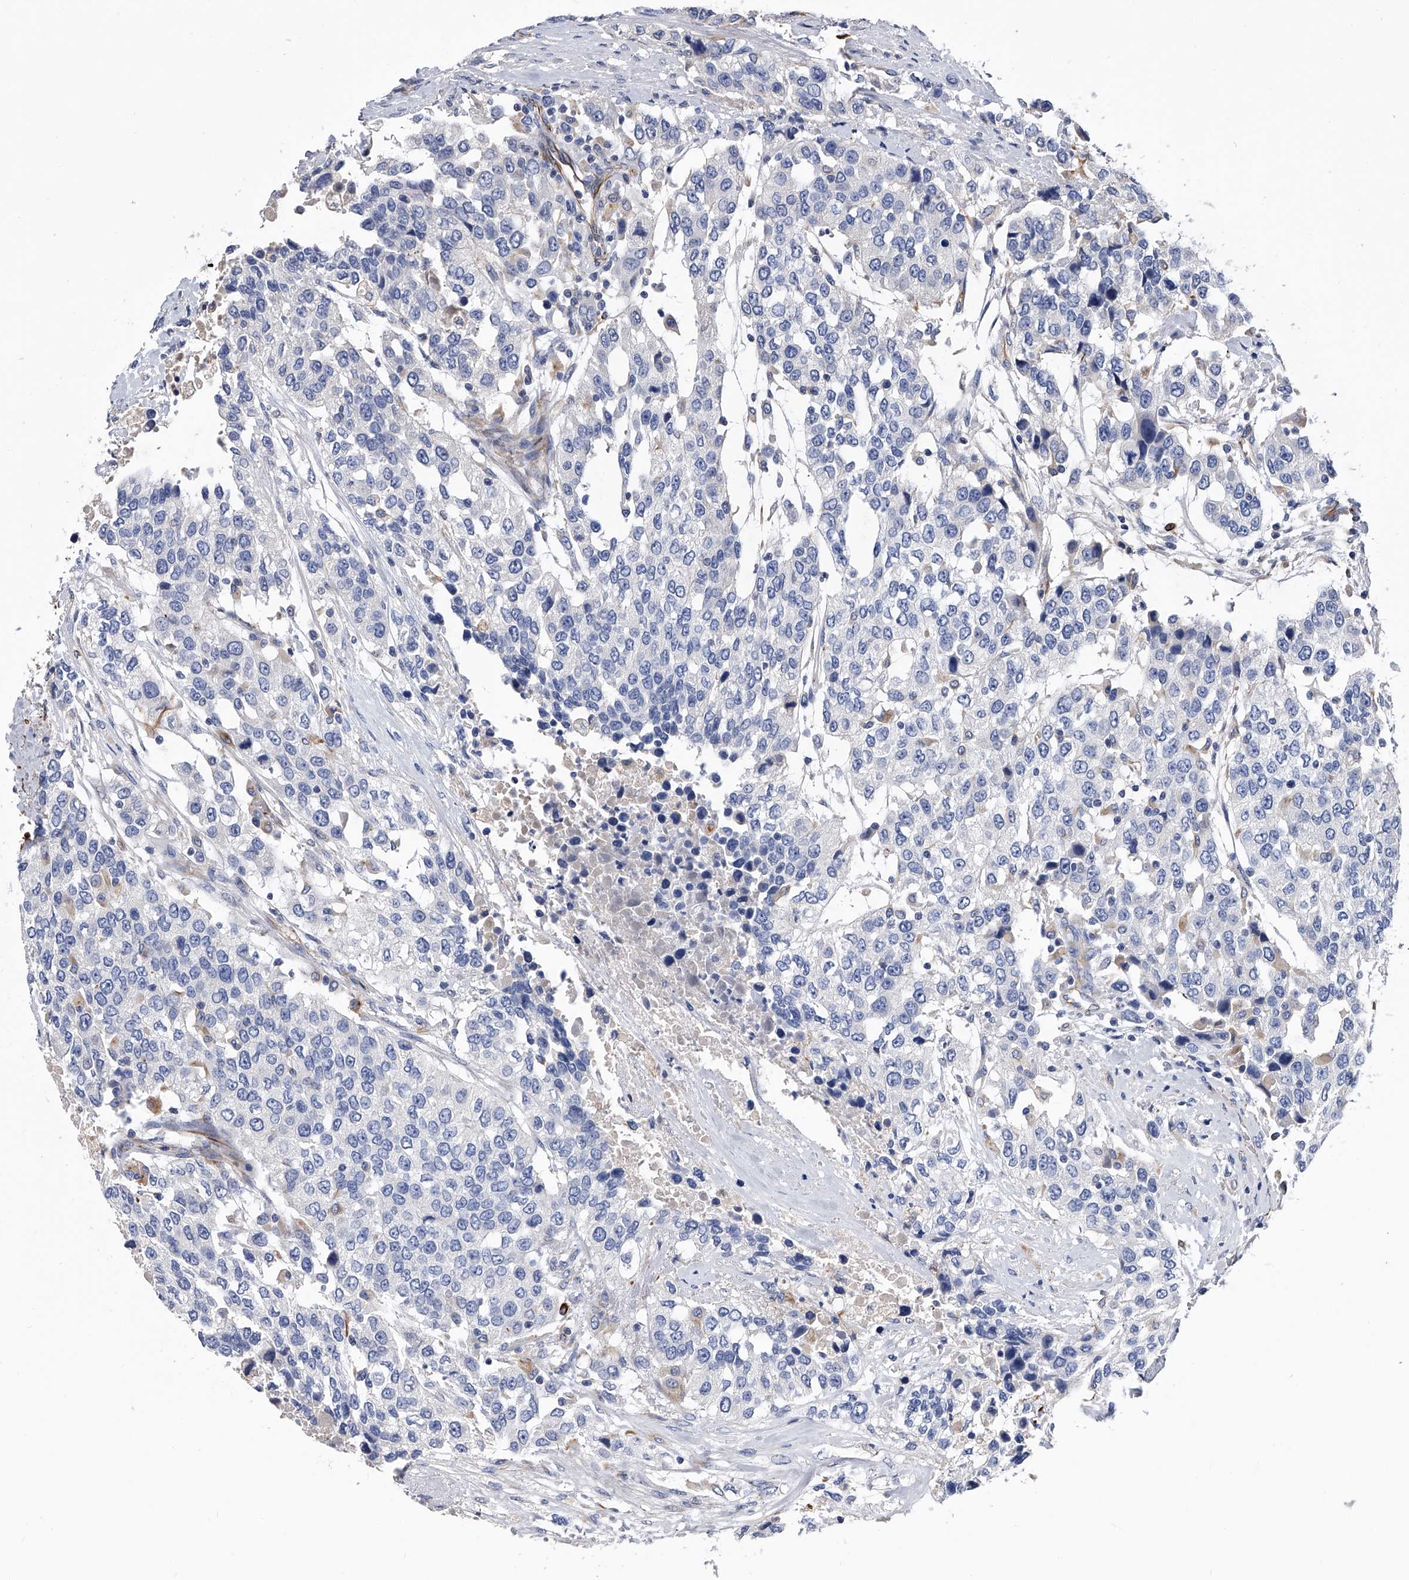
{"staining": {"intensity": "negative", "quantity": "none", "location": "none"}, "tissue": "urothelial cancer", "cell_type": "Tumor cells", "image_type": "cancer", "snomed": [{"axis": "morphology", "description": "Urothelial carcinoma, High grade"}, {"axis": "topography", "description": "Urinary bladder"}], "caption": "This is an immunohistochemistry micrograph of human urothelial carcinoma (high-grade). There is no expression in tumor cells.", "gene": "EFCAB7", "patient": {"sex": "female", "age": 80}}